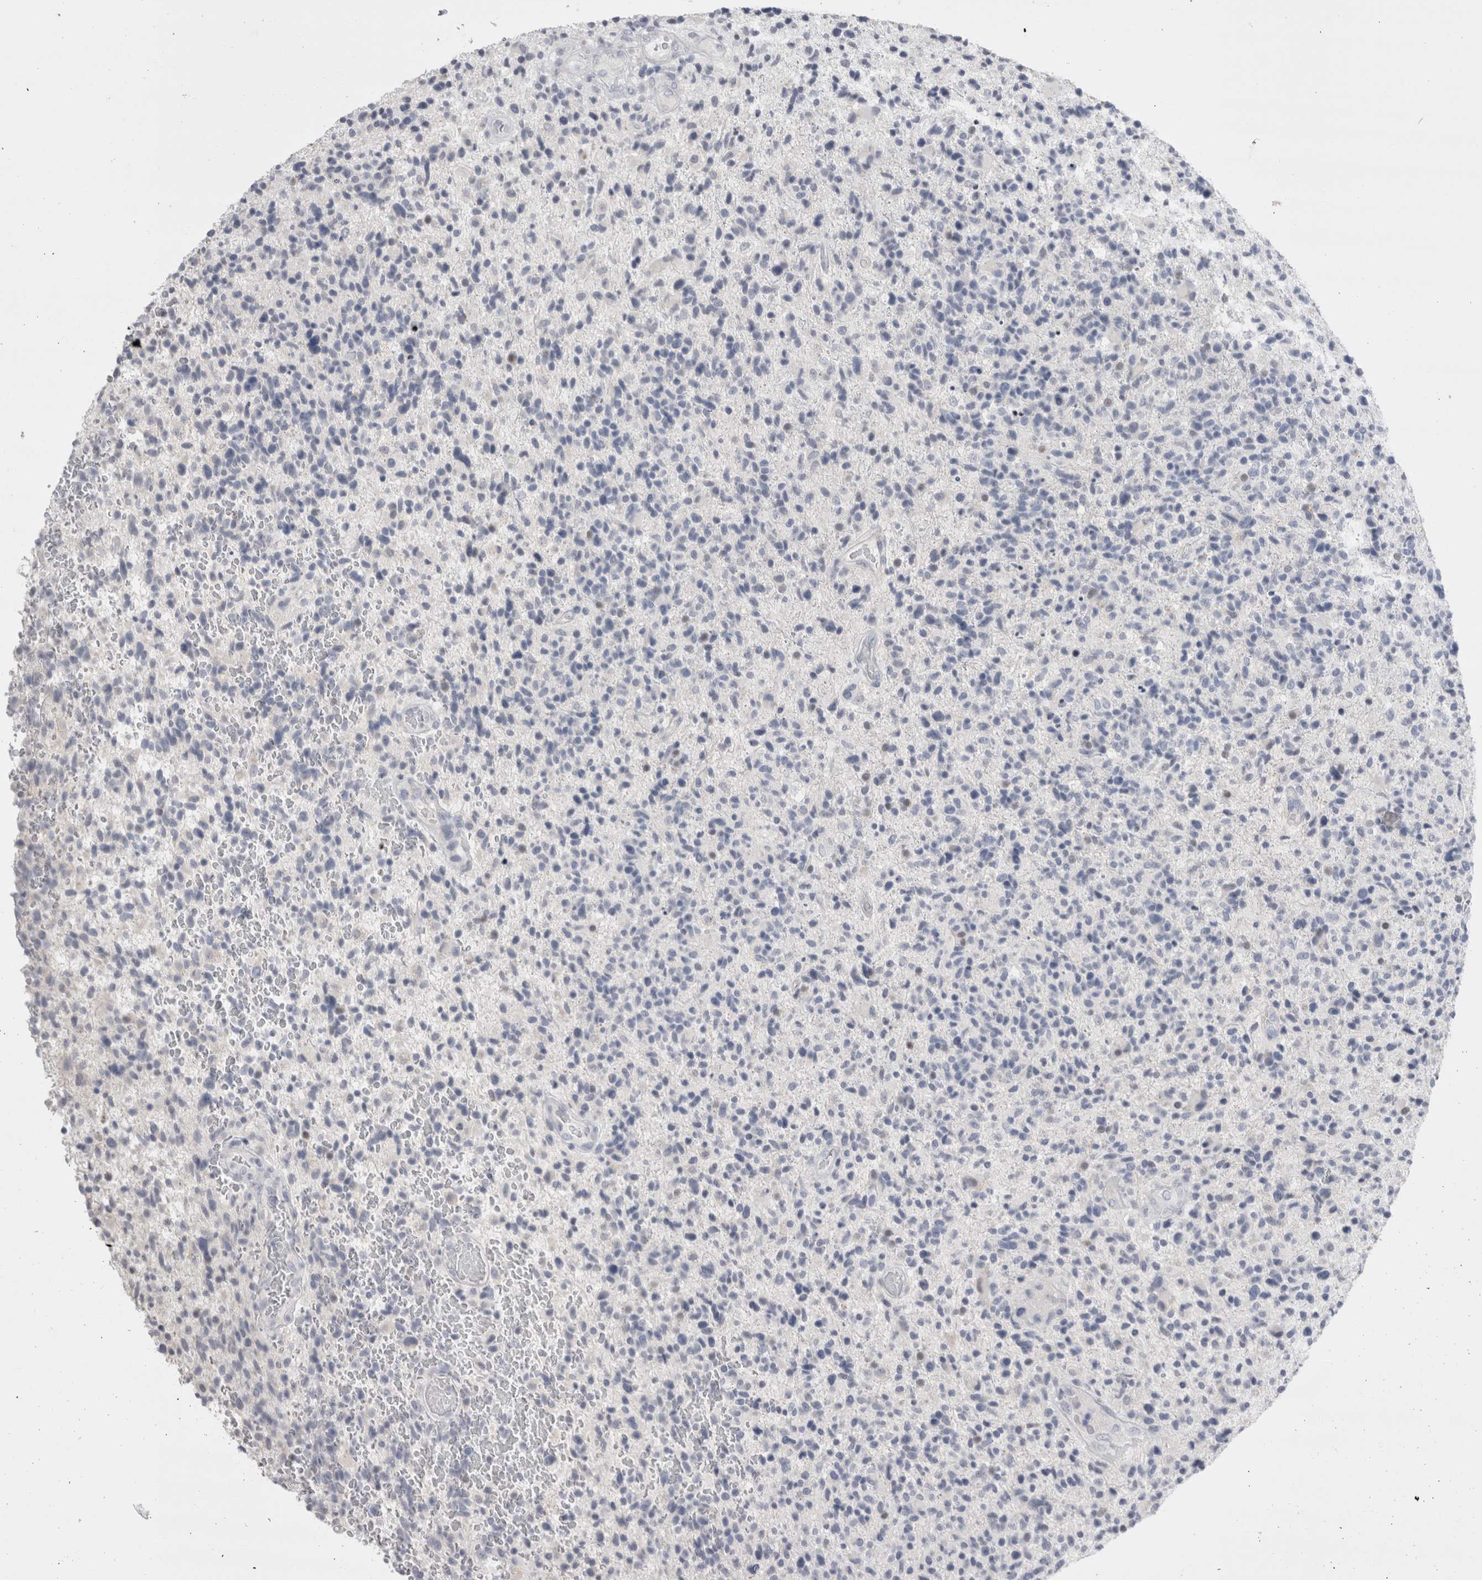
{"staining": {"intensity": "negative", "quantity": "none", "location": "none"}, "tissue": "glioma", "cell_type": "Tumor cells", "image_type": "cancer", "snomed": [{"axis": "morphology", "description": "Glioma, malignant, High grade"}, {"axis": "topography", "description": "Brain"}], "caption": "Tumor cells are negative for protein expression in human glioma. The staining is performed using DAB (3,3'-diaminobenzidine) brown chromogen with nuclei counter-stained in using hematoxylin.", "gene": "FNDC8", "patient": {"sex": "male", "age": 72}}